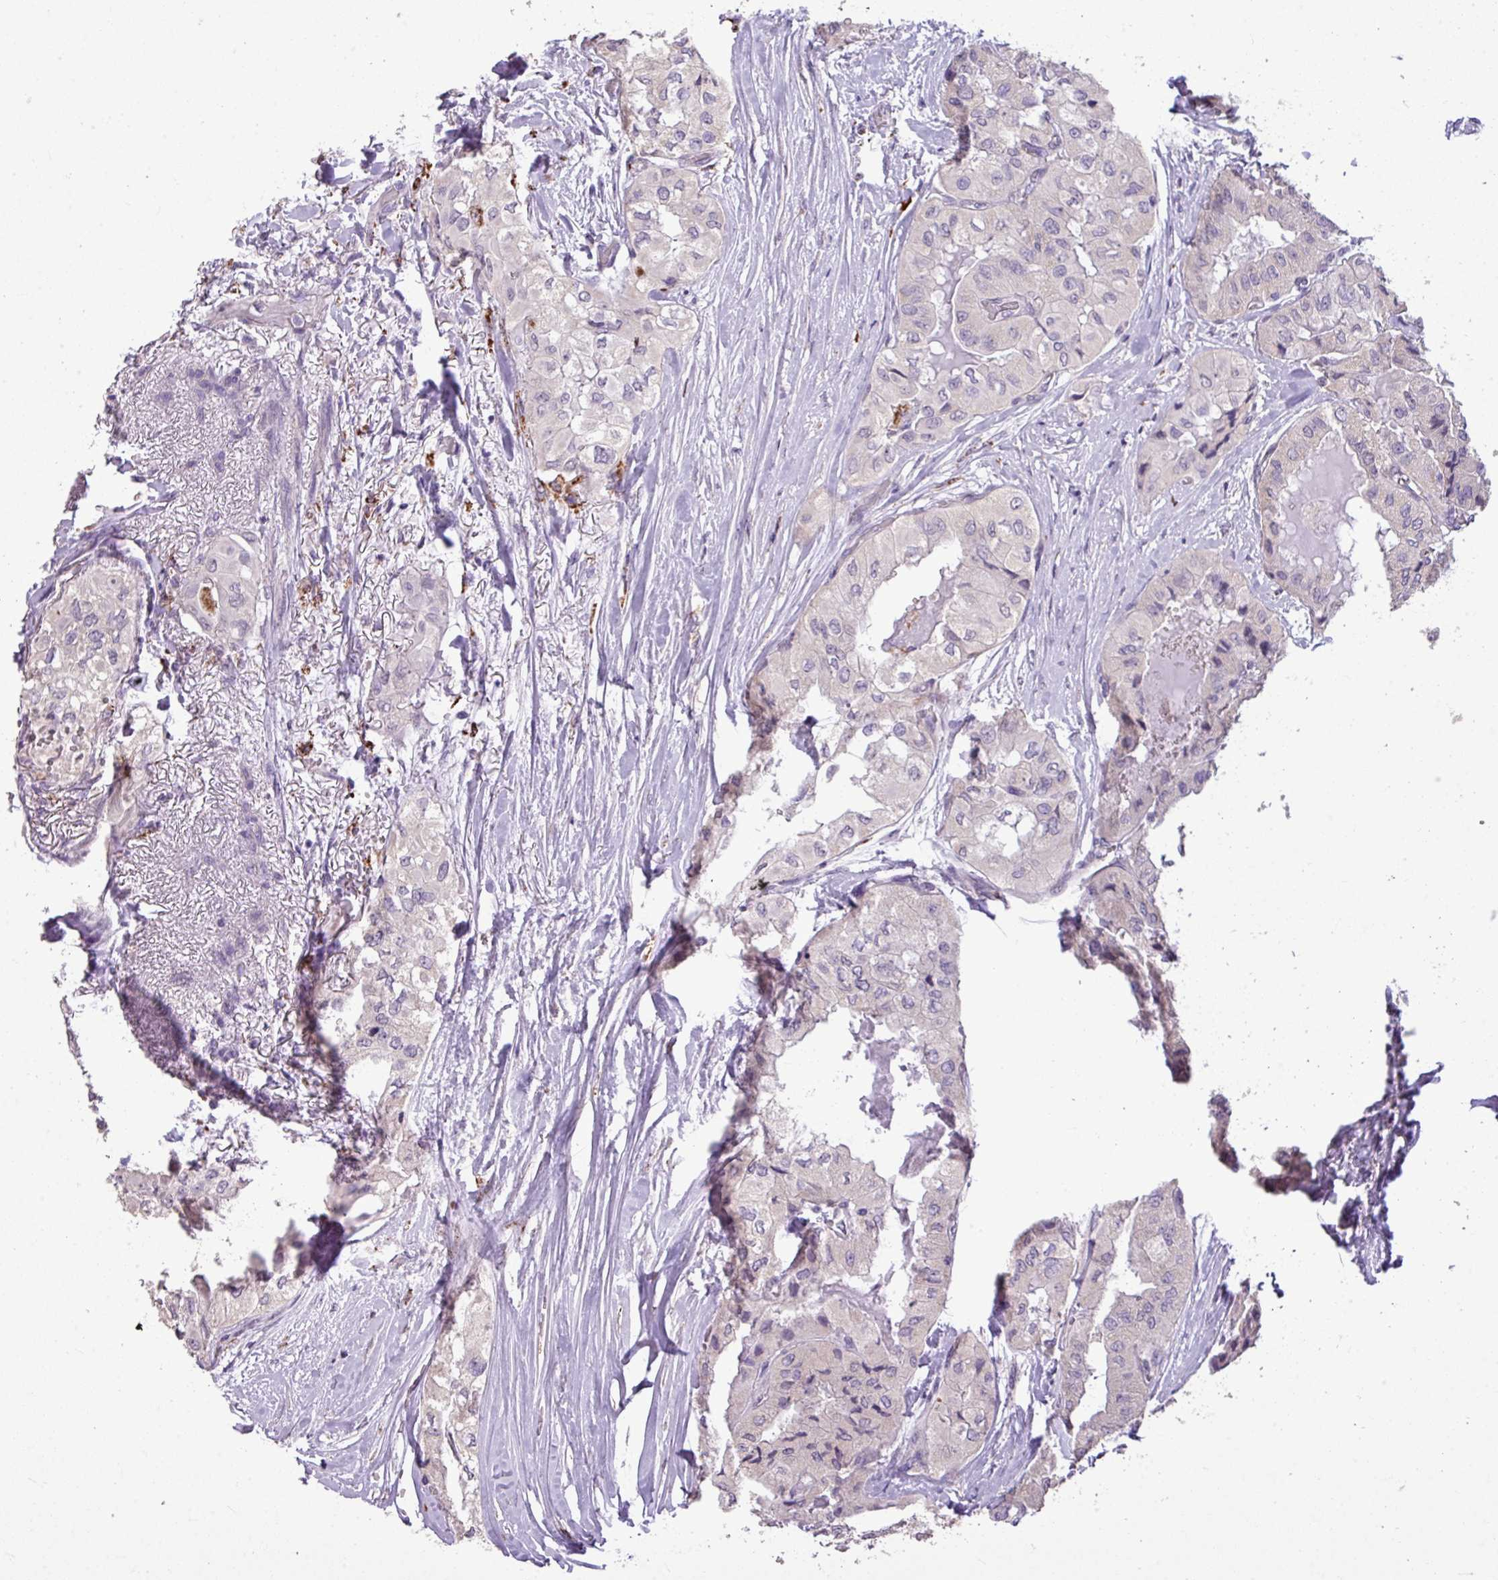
{"staining": {"intensity": "negative", "quantity": "none", "location": "none"}, "tissue": "thyroid cancer", "cell_type": "Tumor cells", "image_type": "cancer", "snomed": [{"axis": "morphology", "description": "Papillary adenocarcinoma, NOS"}, {"axis": "topography", "description": "Thyroid gland"}], "caption": "There is no significant expression in tumor cells of thyroid cancer. Nuclei are stained in blue.", "gene": "ALDH2", "patient": {"sex": "female", "age": 59}}